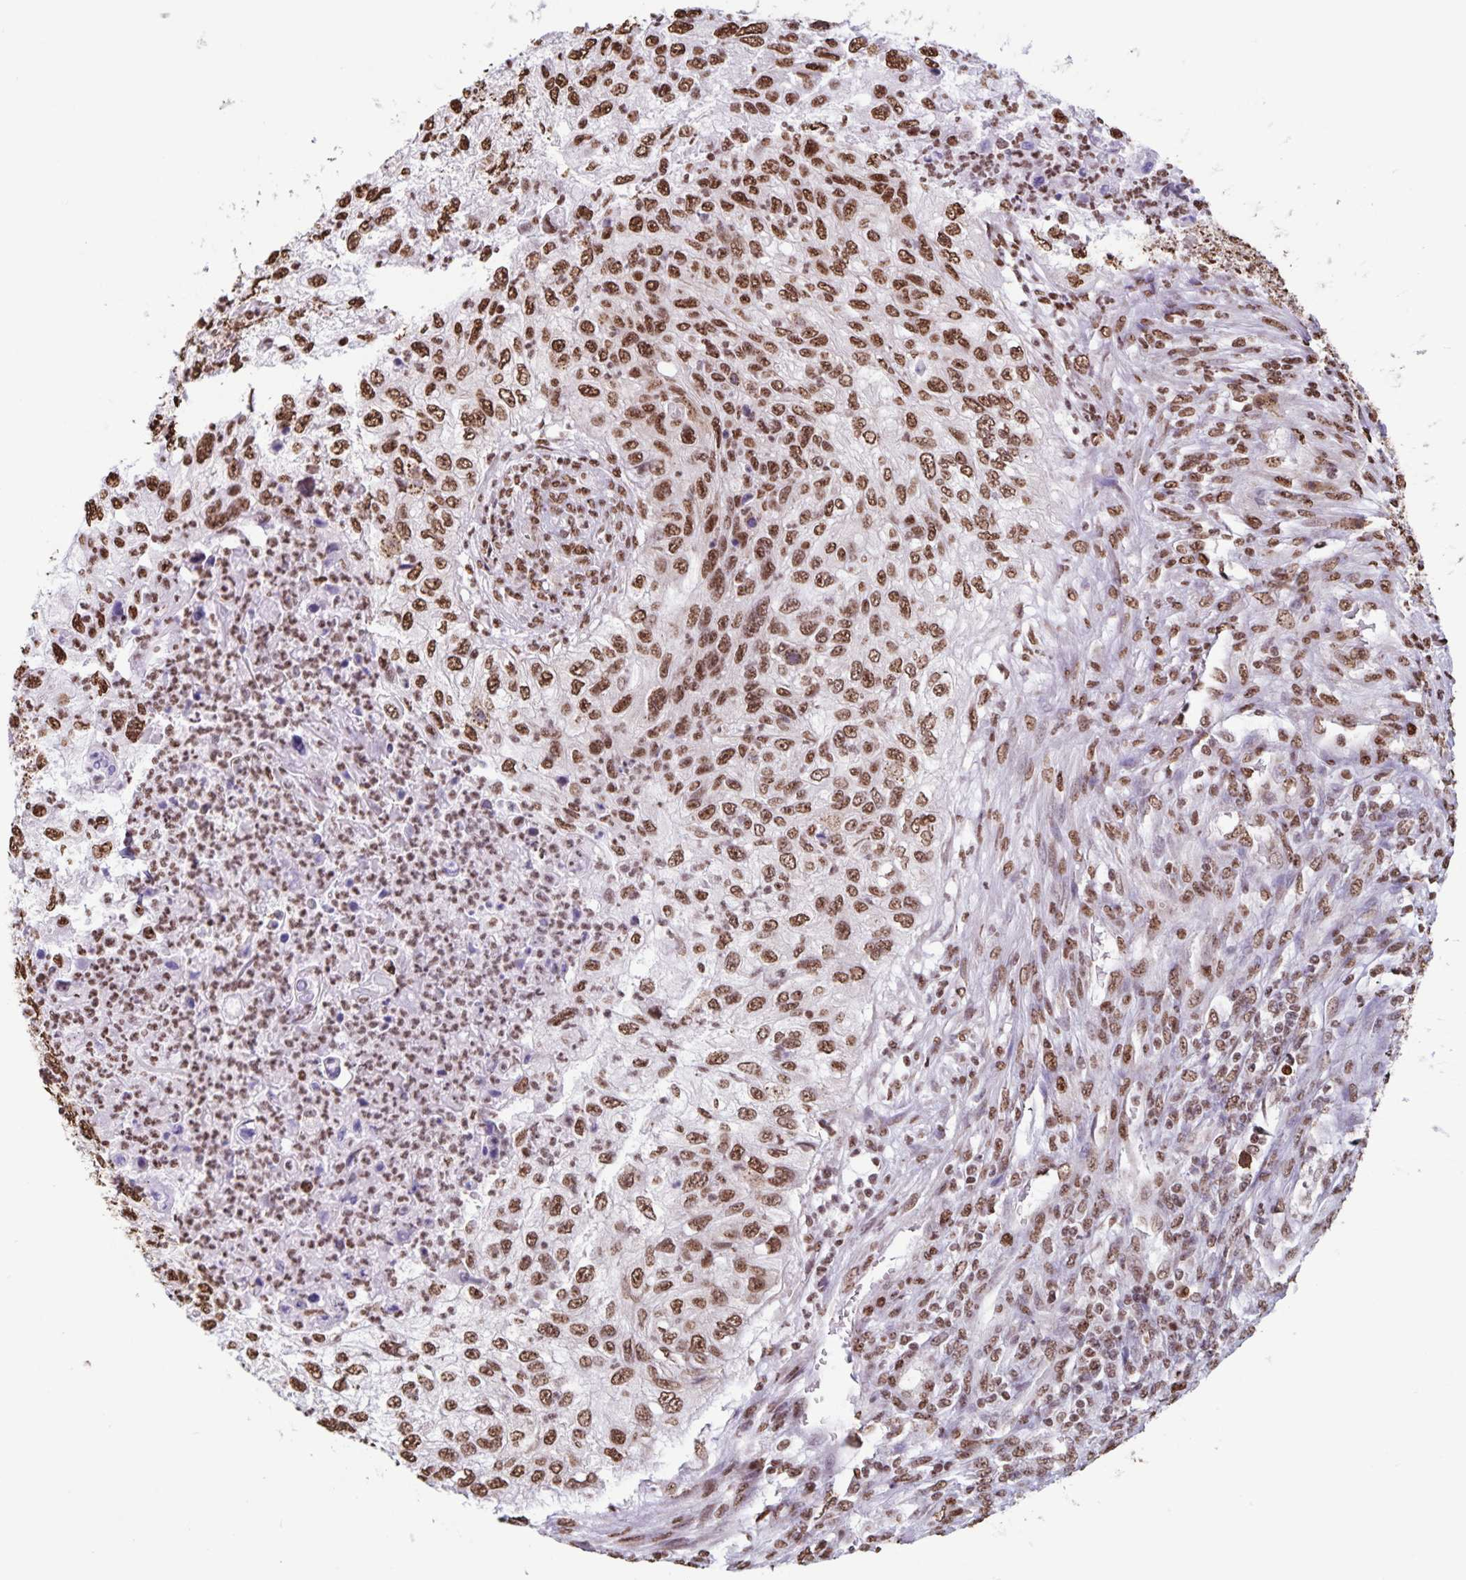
{"staining": {"intensity": "moderate", "quantity": ">75%", "location": "nuclear"}, "tissue": "urothelial cancer", "cell_type": "Tumor cells", "image_type": "cancer", "snomed": [{"axis": "morphology", "description": "Urothelial carcinoma, High grade"}, {"axis": "topography", "description": "Urinary bladder"}], "caption": "Immunohistochemistry (IHC) (DAB) staining of human urothelial cancer displays moderate nuclear protein staining in approximately >75% of tumor cells. The protein is stained brown, and the nuclei are stained in blue (DAB (3,3'-diaminobenzidine) IHC with brightfield microscopy, high magnification).", "gene": "DUT", "patient": {"sex": "female", "age": 60}}